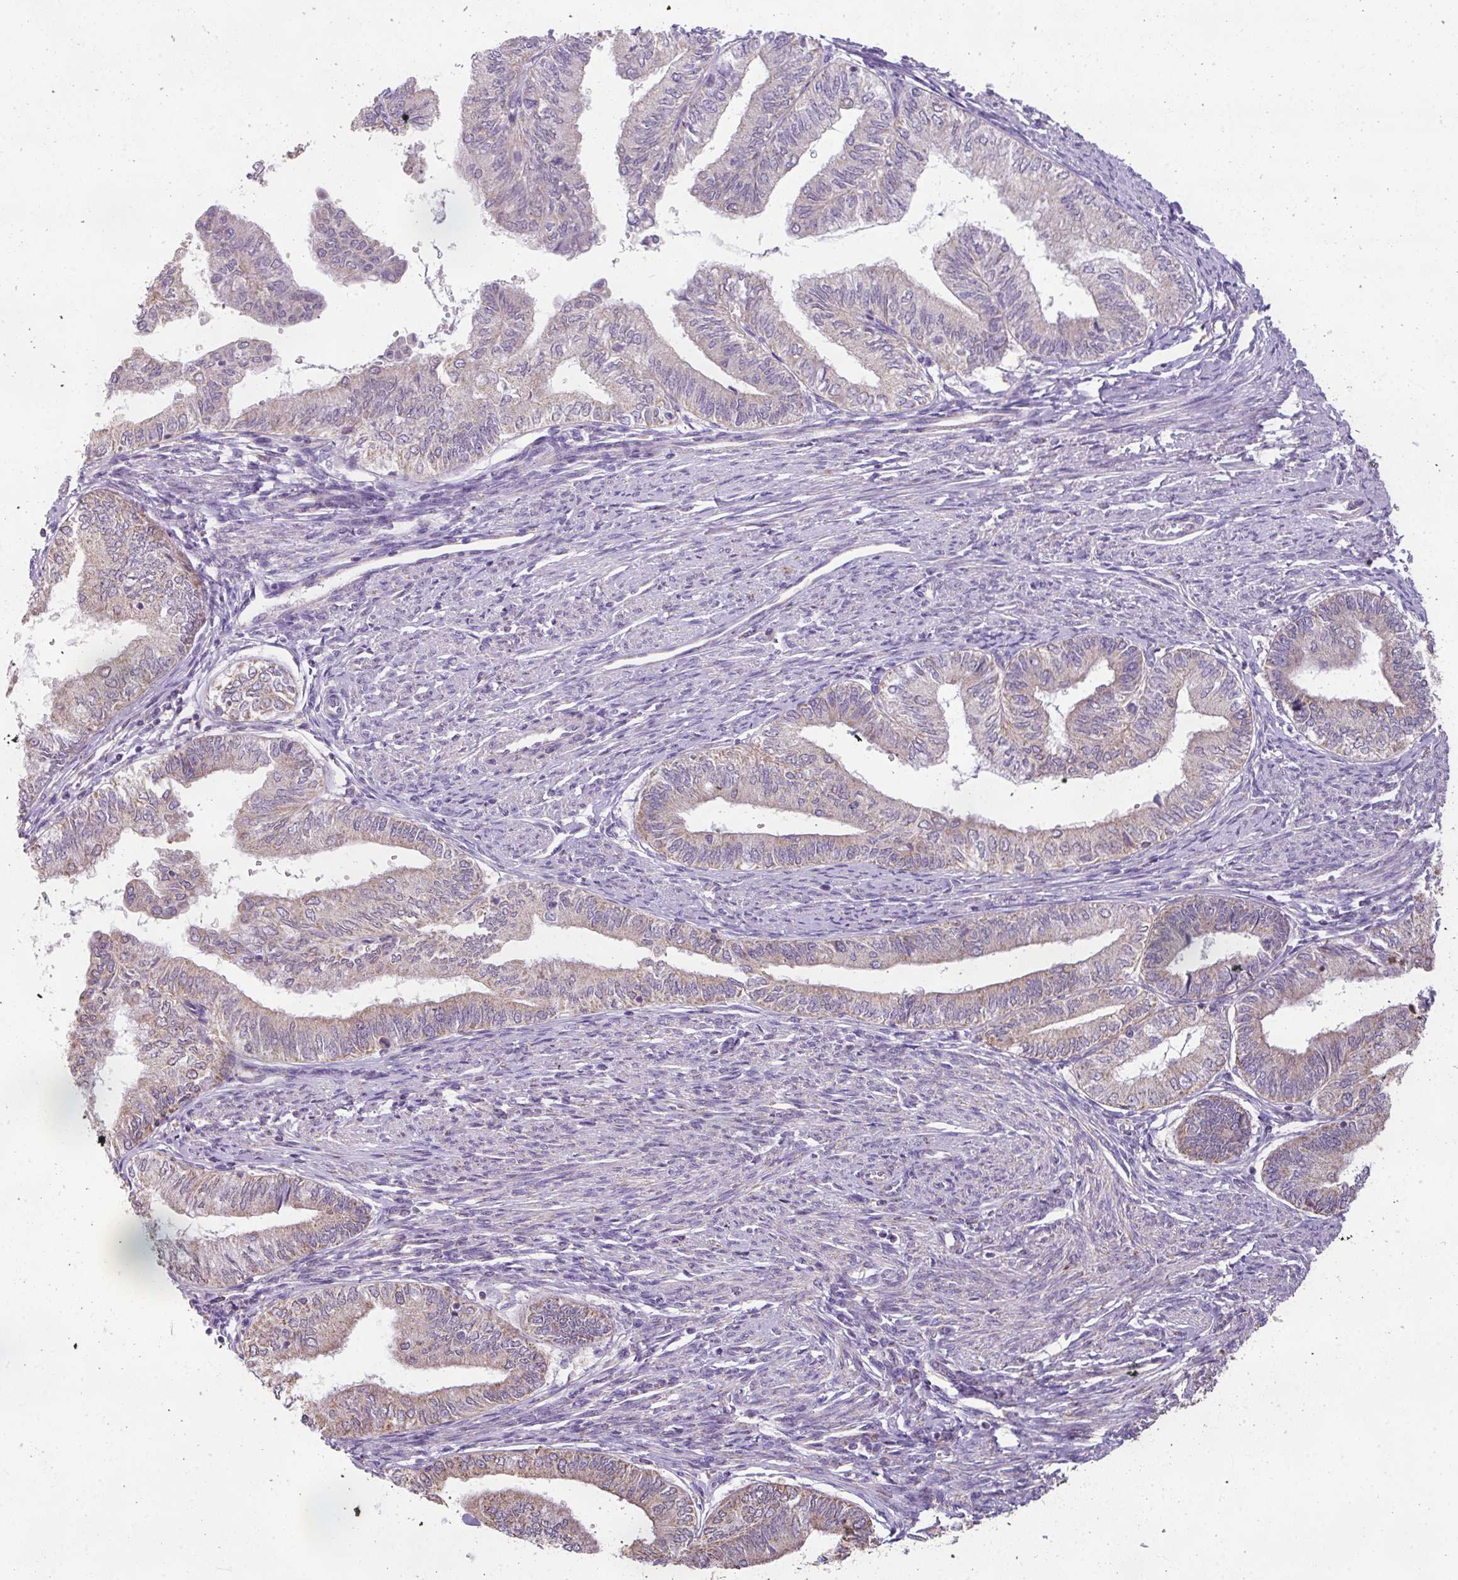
{"staining": {"intensity": "weak", "quantity": "<25%", "location": "cytoplasmic/membranous"}, "tissue": "endometrial cancer", "cell_type": "Tumor cells", "image_type": "cancer", "snomed": [{"axis": "morphology", "description": "Adenocarcinoma, NOS"}, {"axis": "topography", "description": "Endometrium"}], "caption": "There is no significant expression in tumor cells of adenocarcinoma (endometrial).", "gene": "PALS2", "patient": {"sex": "female", "age": 66}}